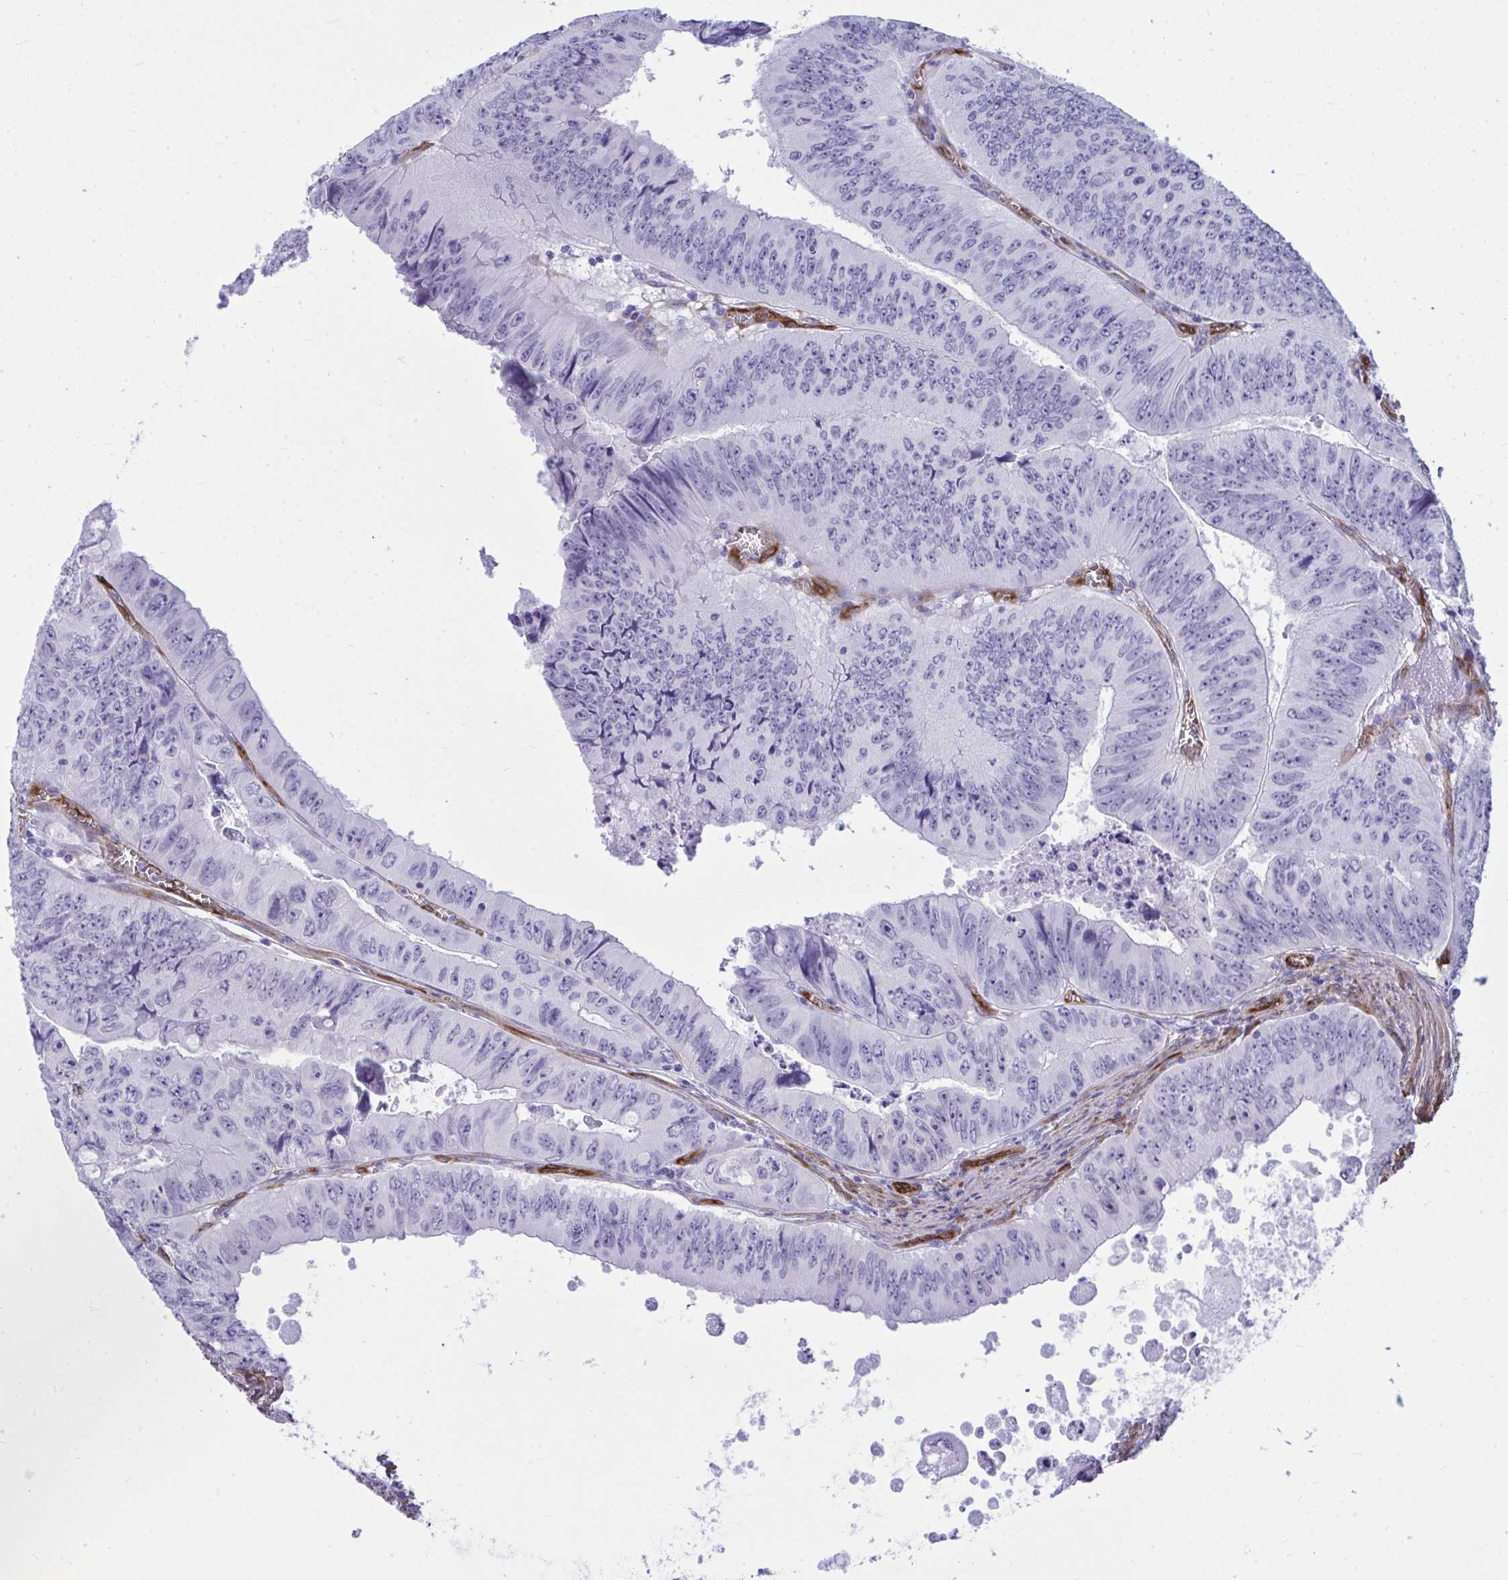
{"staining": {"intensity": "negative", "quantity": "none", "location": "none"}, "tissue": "colorectal cancer", "cell_type": "Tumor cells", "image_type": "cancer", "snomed": [{"axis": "morphology", "description": "Adenocarcinoma, NOS"}, {"axis": "topography", "description": "Colon"}], "caption": "The histopathology image demonstrates no staining of tumor cells in colorectal adenocarcinoma.", "gene": "LIMS2", "patient": {"sex": "female", "age": 84}}